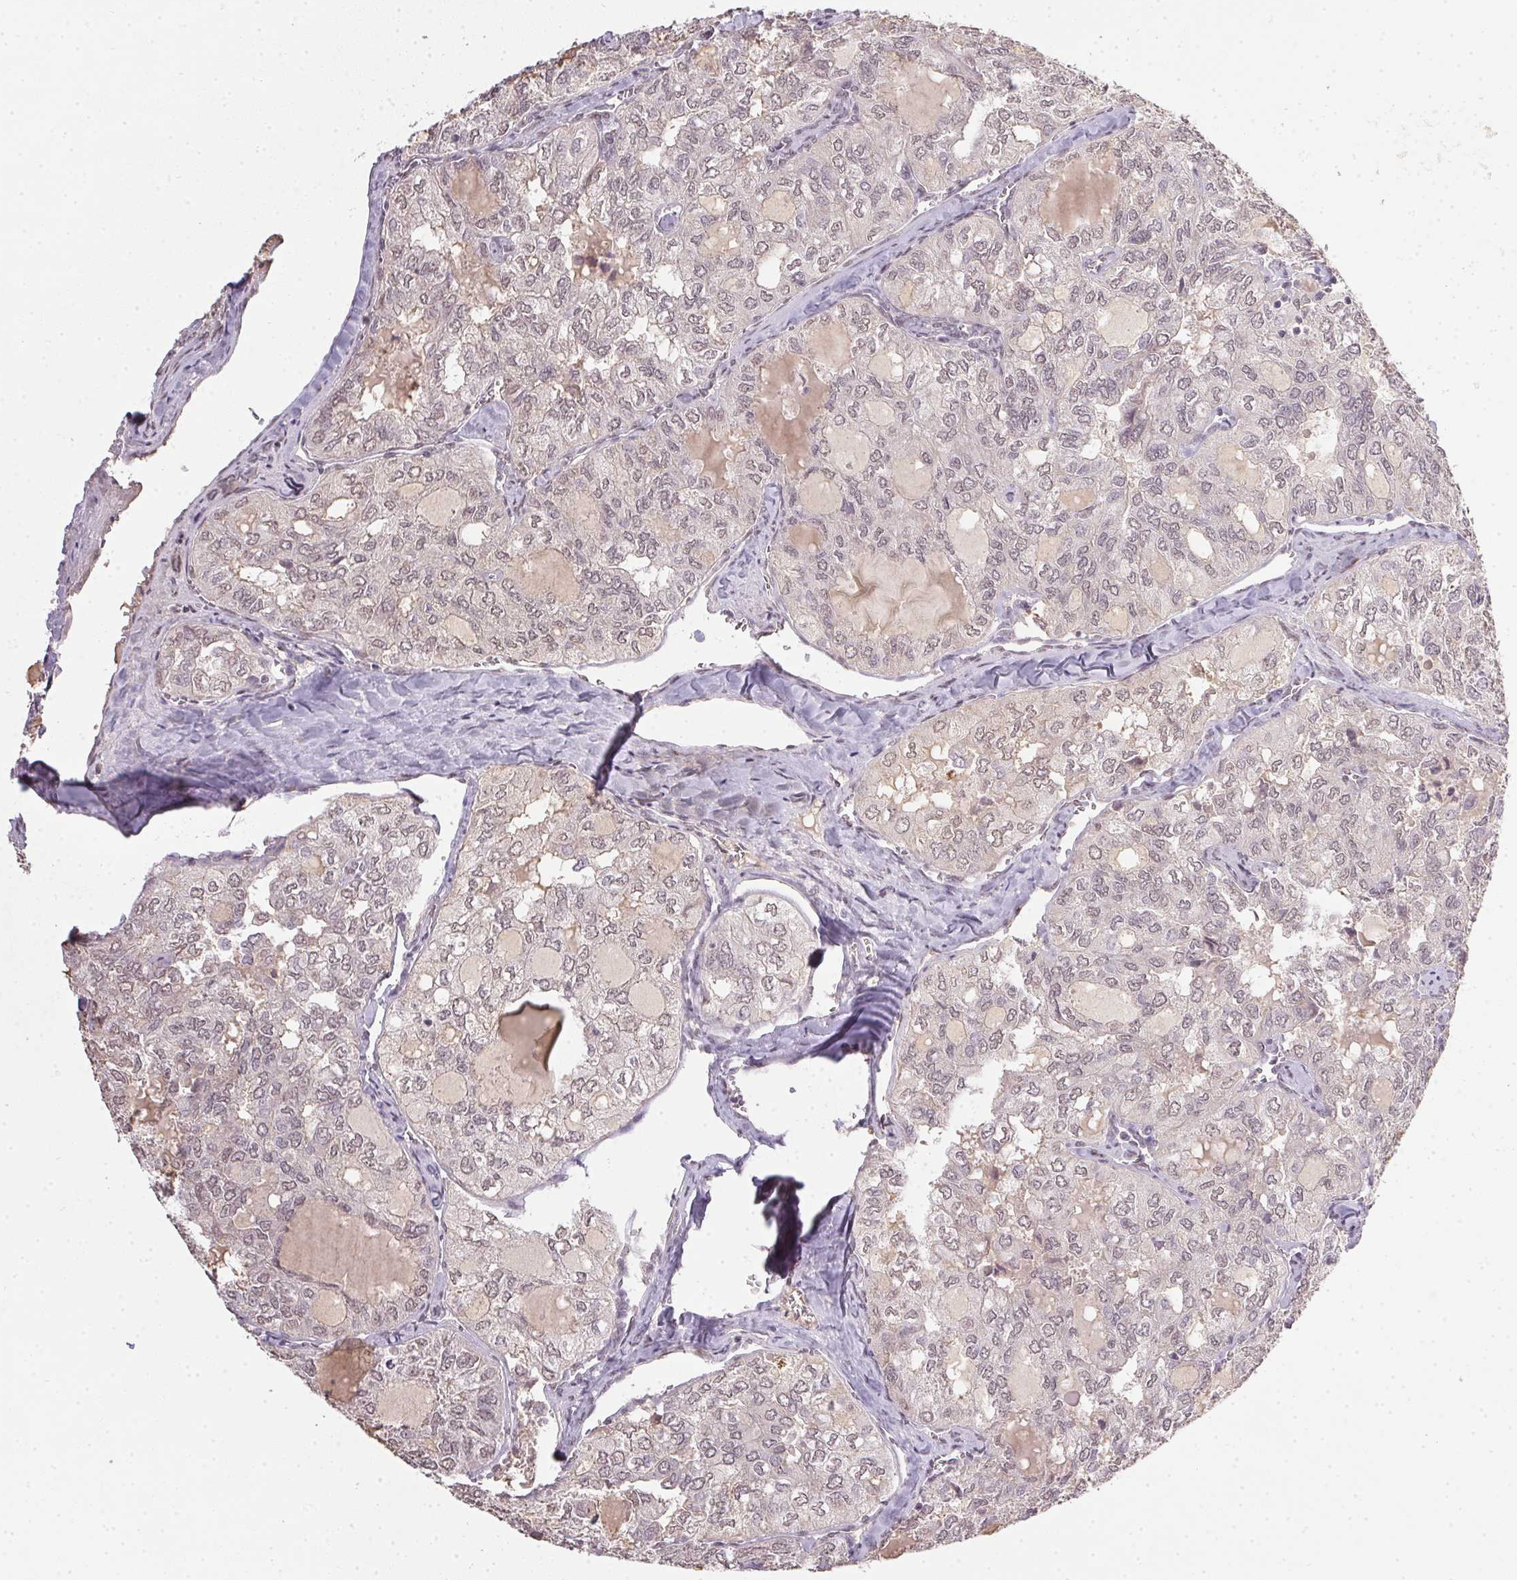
{"staining": {"intensity": "weak", "quantity": "25%-75%", "location": "nuclear"}, "tissue": "thyroid cancer", "cell_type": "Tumor cells", "image_type": "cancer", "snomed": [{"axis": "morphology", "description": "Follicular adenoma carcinoma, NOS"}, {"axis": "topography", "description": "Thyroid gland"}], "caption": "Immunohistochemistry of thyroid follicular adenoma carcinoma reveals low levels of weak nuclear staining in about 25%-75% of tumor cells.", "gene": "PPP4R4", "patient": {"sex": "male", "age": 75}}